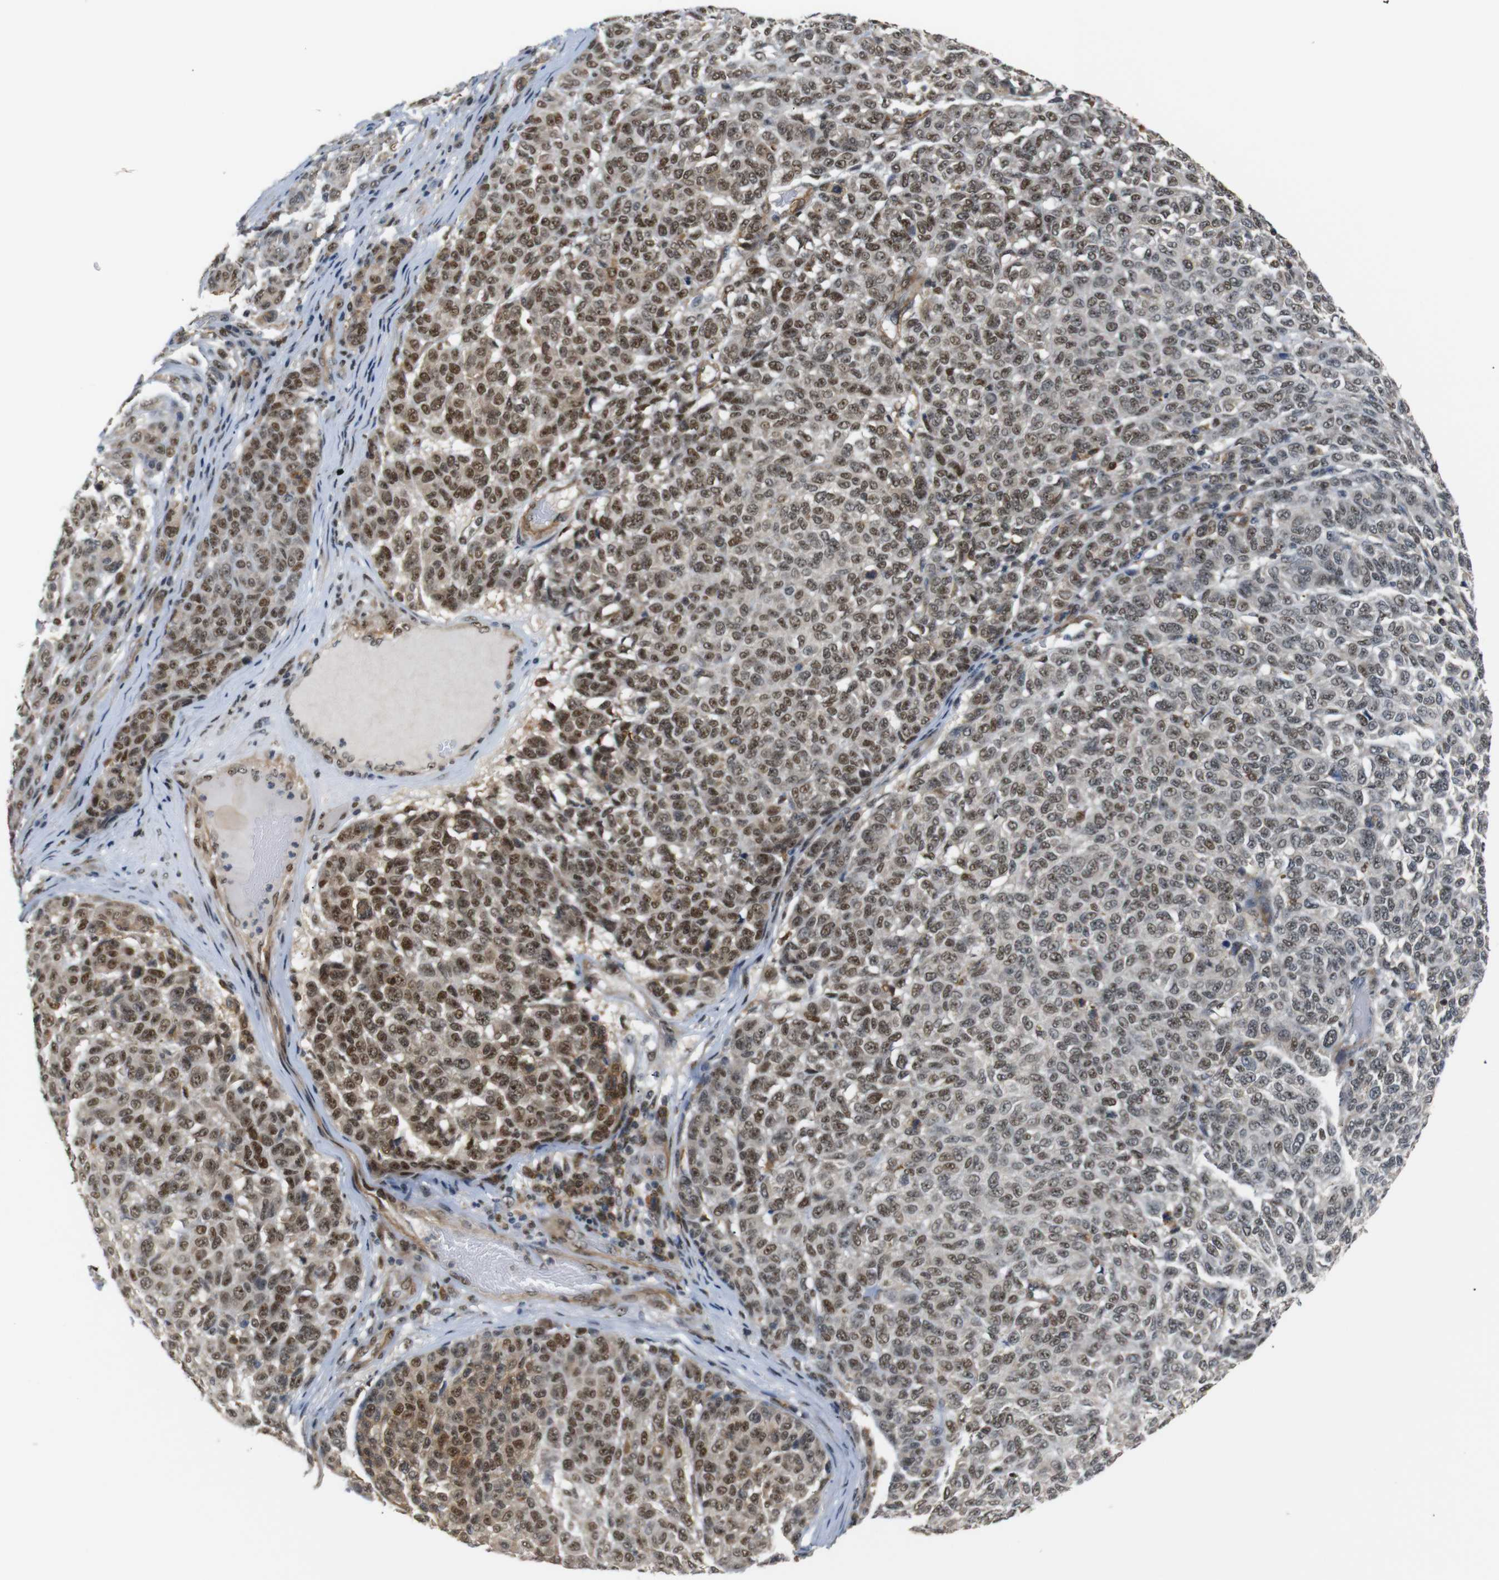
{"staining": {"intensity": "moderate", "quantity": "25%-75%", "location": "nuclear"}, "tissue": "melanoma", "cell_type": "Tumor cells", "image_type": "cancer", "snomed": [{"axis": "morphology", "description": "Malignant melanoma, NOS"}, {"axis": "topography", "description": "Skin"}], "caption": "Immunohistochemistry photomicrograph of neoplastic tissue: human melanoma stained using IHC demonstrates medium levels of moderate protein expression localized specifically in the nuclear of tumor cells, appearing as a nuclear brown color.", "gene": "PARN", "patient": {"sex": "male", "age": 59}}